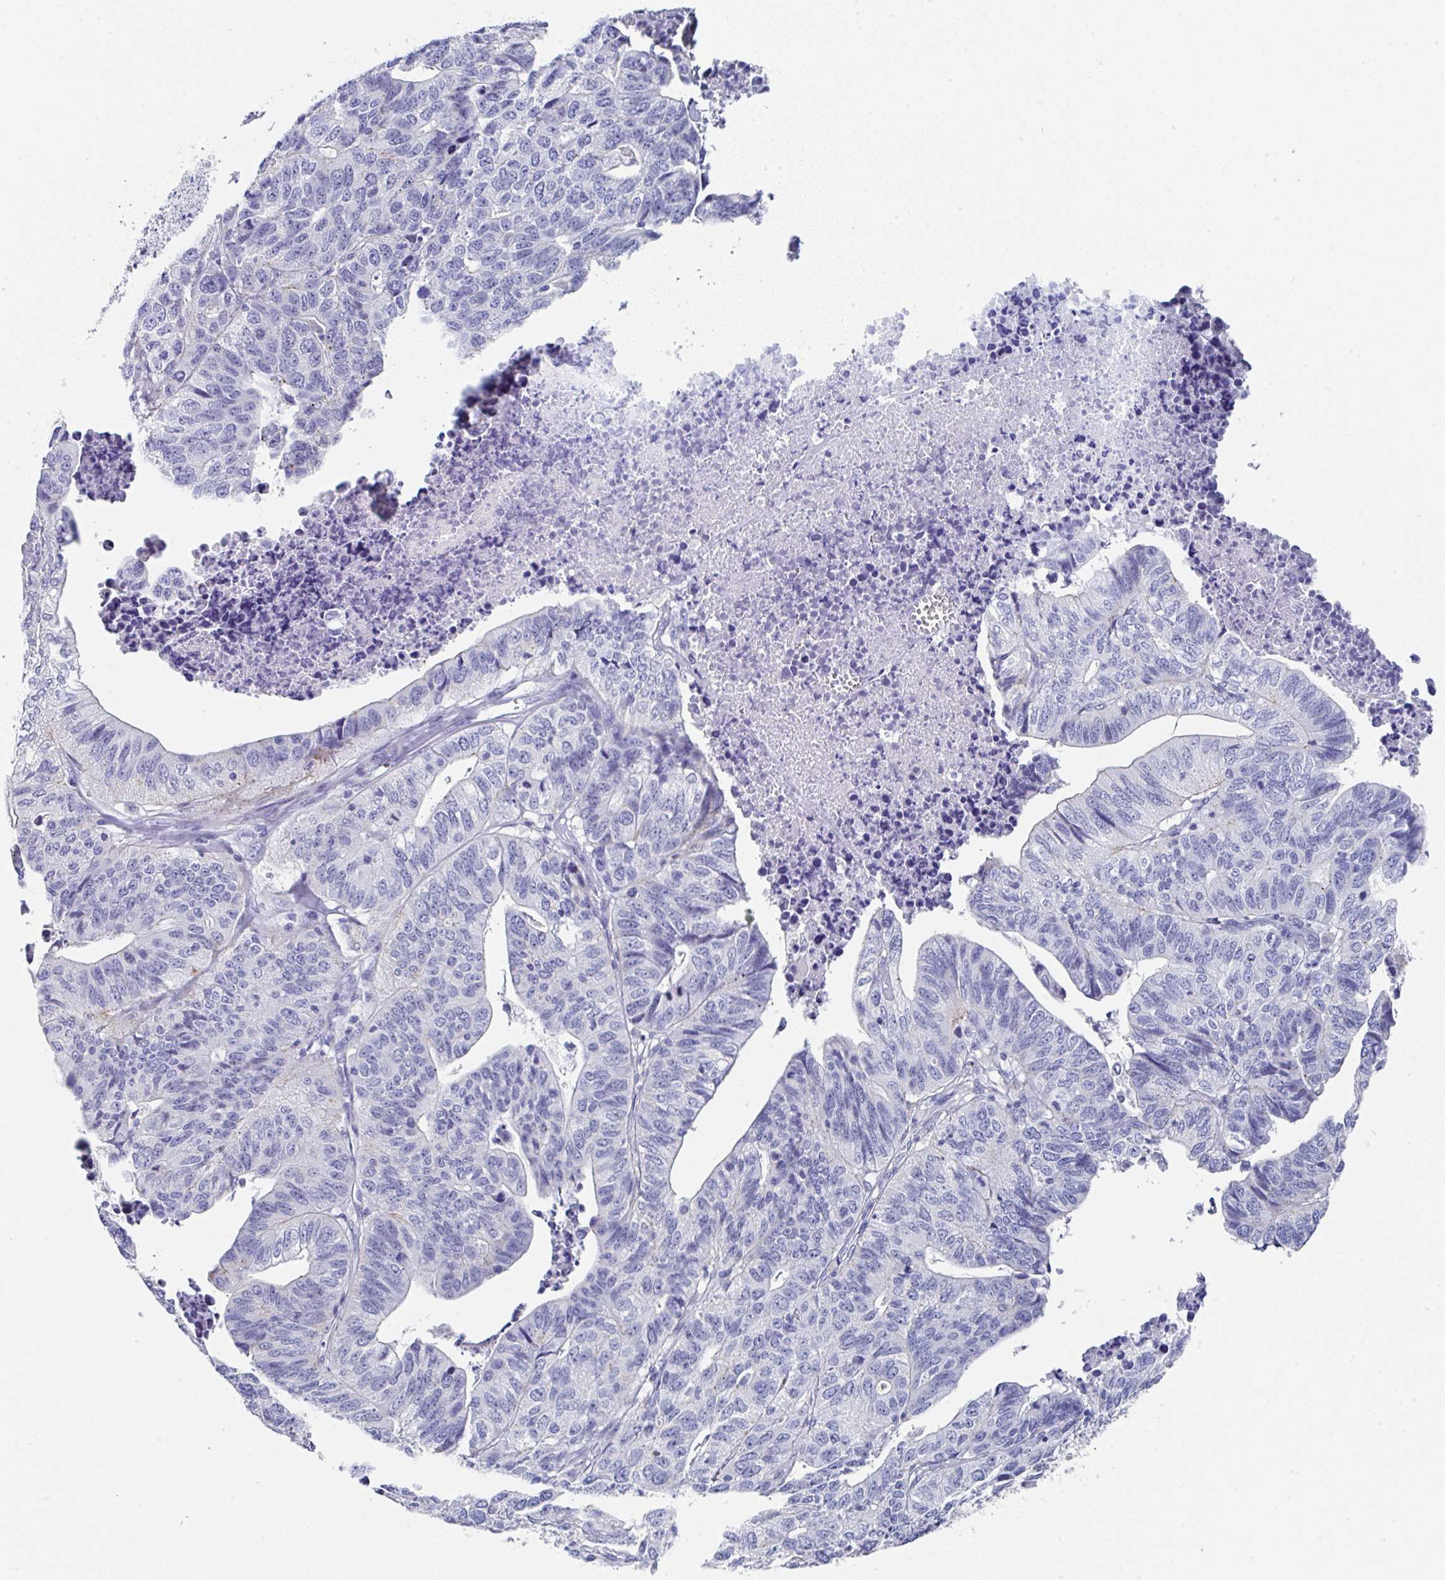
{"staining": {"intensity": "negative", "quantity": "none", "location": "none"}, "tissue": "stomach cancer", "cell_type": "Tumor cells", "image_type": "cancer", "snomed": [{"axis": "morphology", "description": "Adenocarcinoma, NOS"}, {"axis": "topography", "description": "Stomach, upper"}], "caption": "DAB (3,3'-diaminobenzidine) immunohistochemical staining of human adenocarcinoma (stomach) demonstrates no significant positivity in tumor cells.", "gene": "TNFRSF8", "patient": {"sex": "female", "age": 67}}